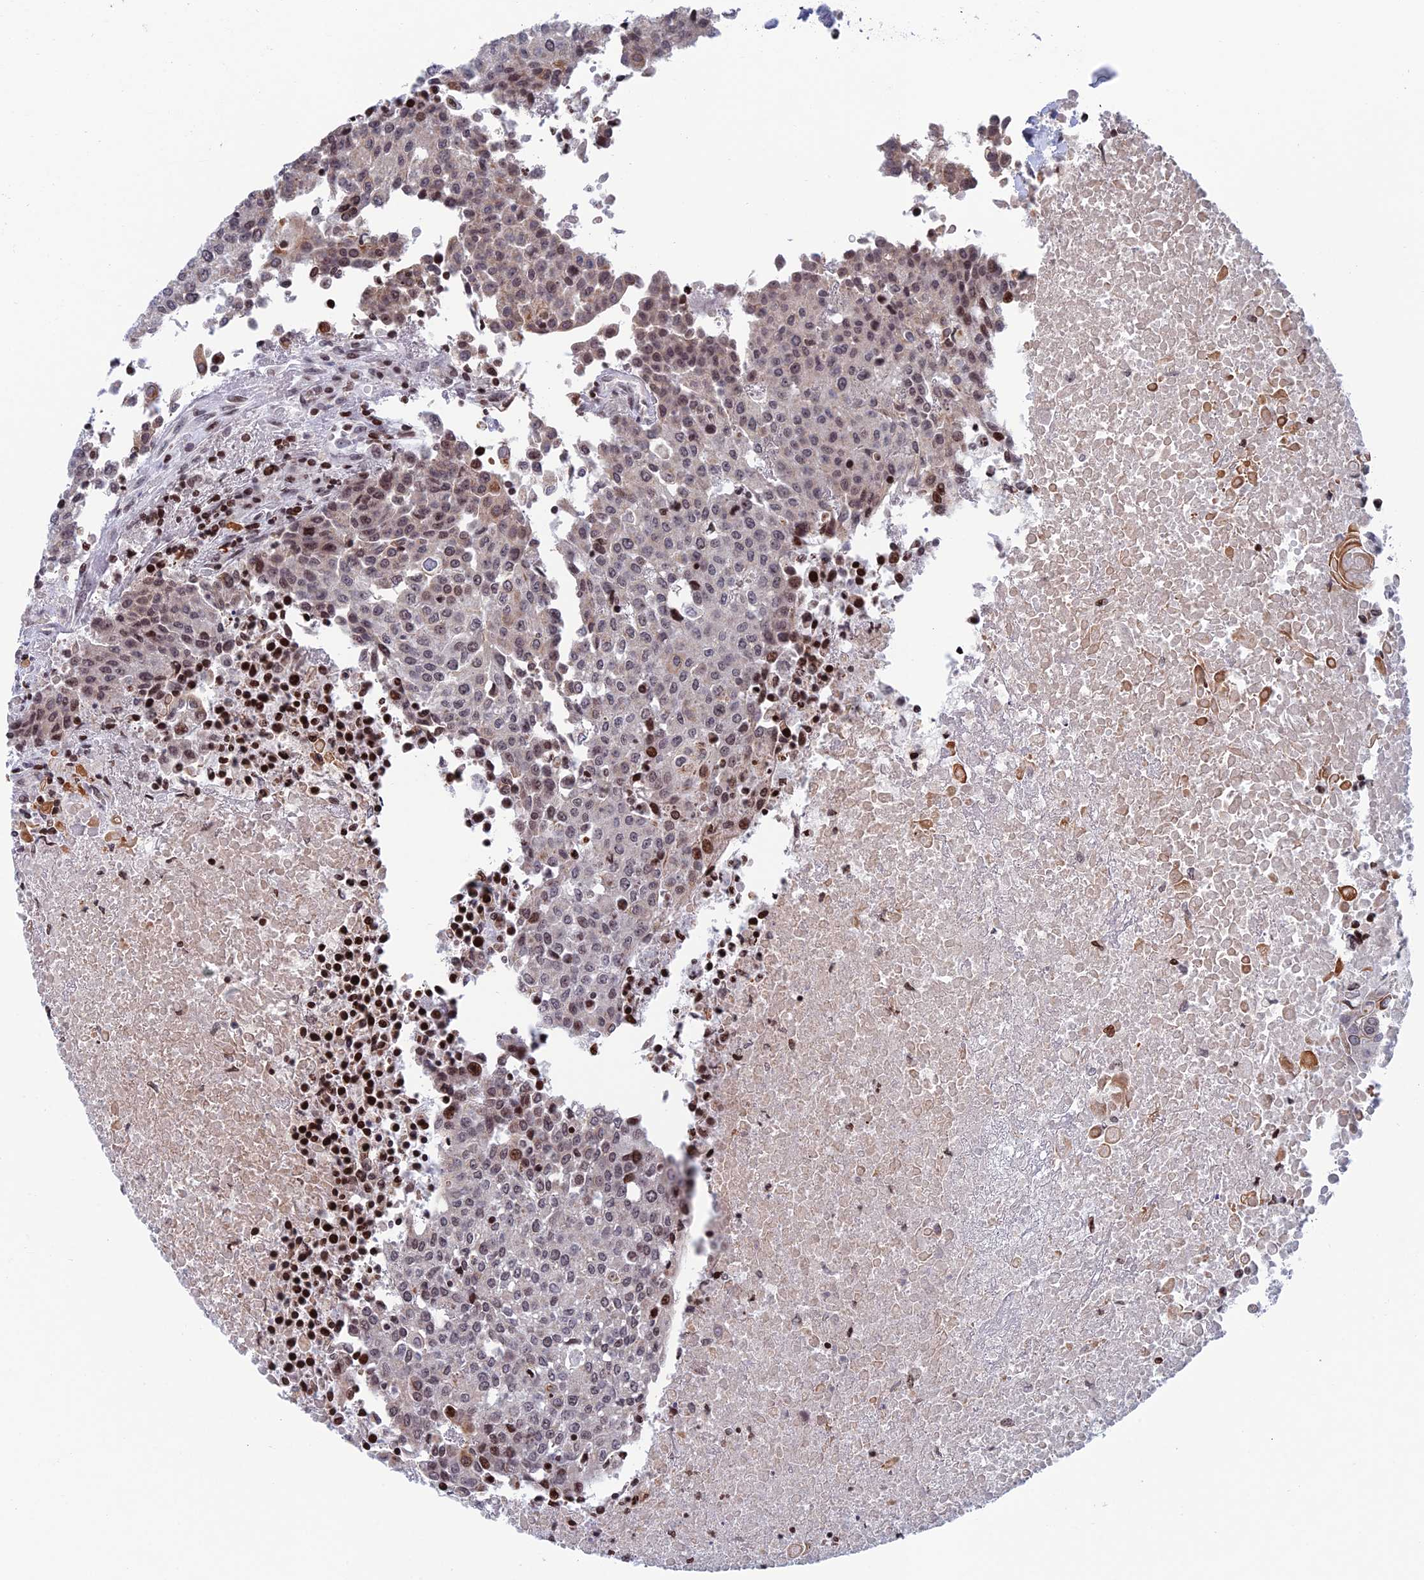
{"staining": {"intensity": "moderate", "quantity": "25%-75%", "location": "nuclear"}, "tissue": "urothelial cancer", "cell_type": "Tumor cells", "image_type": "cancer", "snomed": [{"axis": "morphology", "description": "Urothelial carcinoma, High grade"}, {"axis": "topography", "description": "Urinary bladder"}], "caption": "A micrograph of human urothelial cancer stained for a protein shows moderate nuclear brown staining in tumor cells. The staining is performed using DAB (3,3'-diaminobenzidine) brown chromogen to label protein expression. The nuclei are counter-stained blue using hematoxylin.", "gene": "AFF3", "patient": {"sex": "female", "age": 85}}